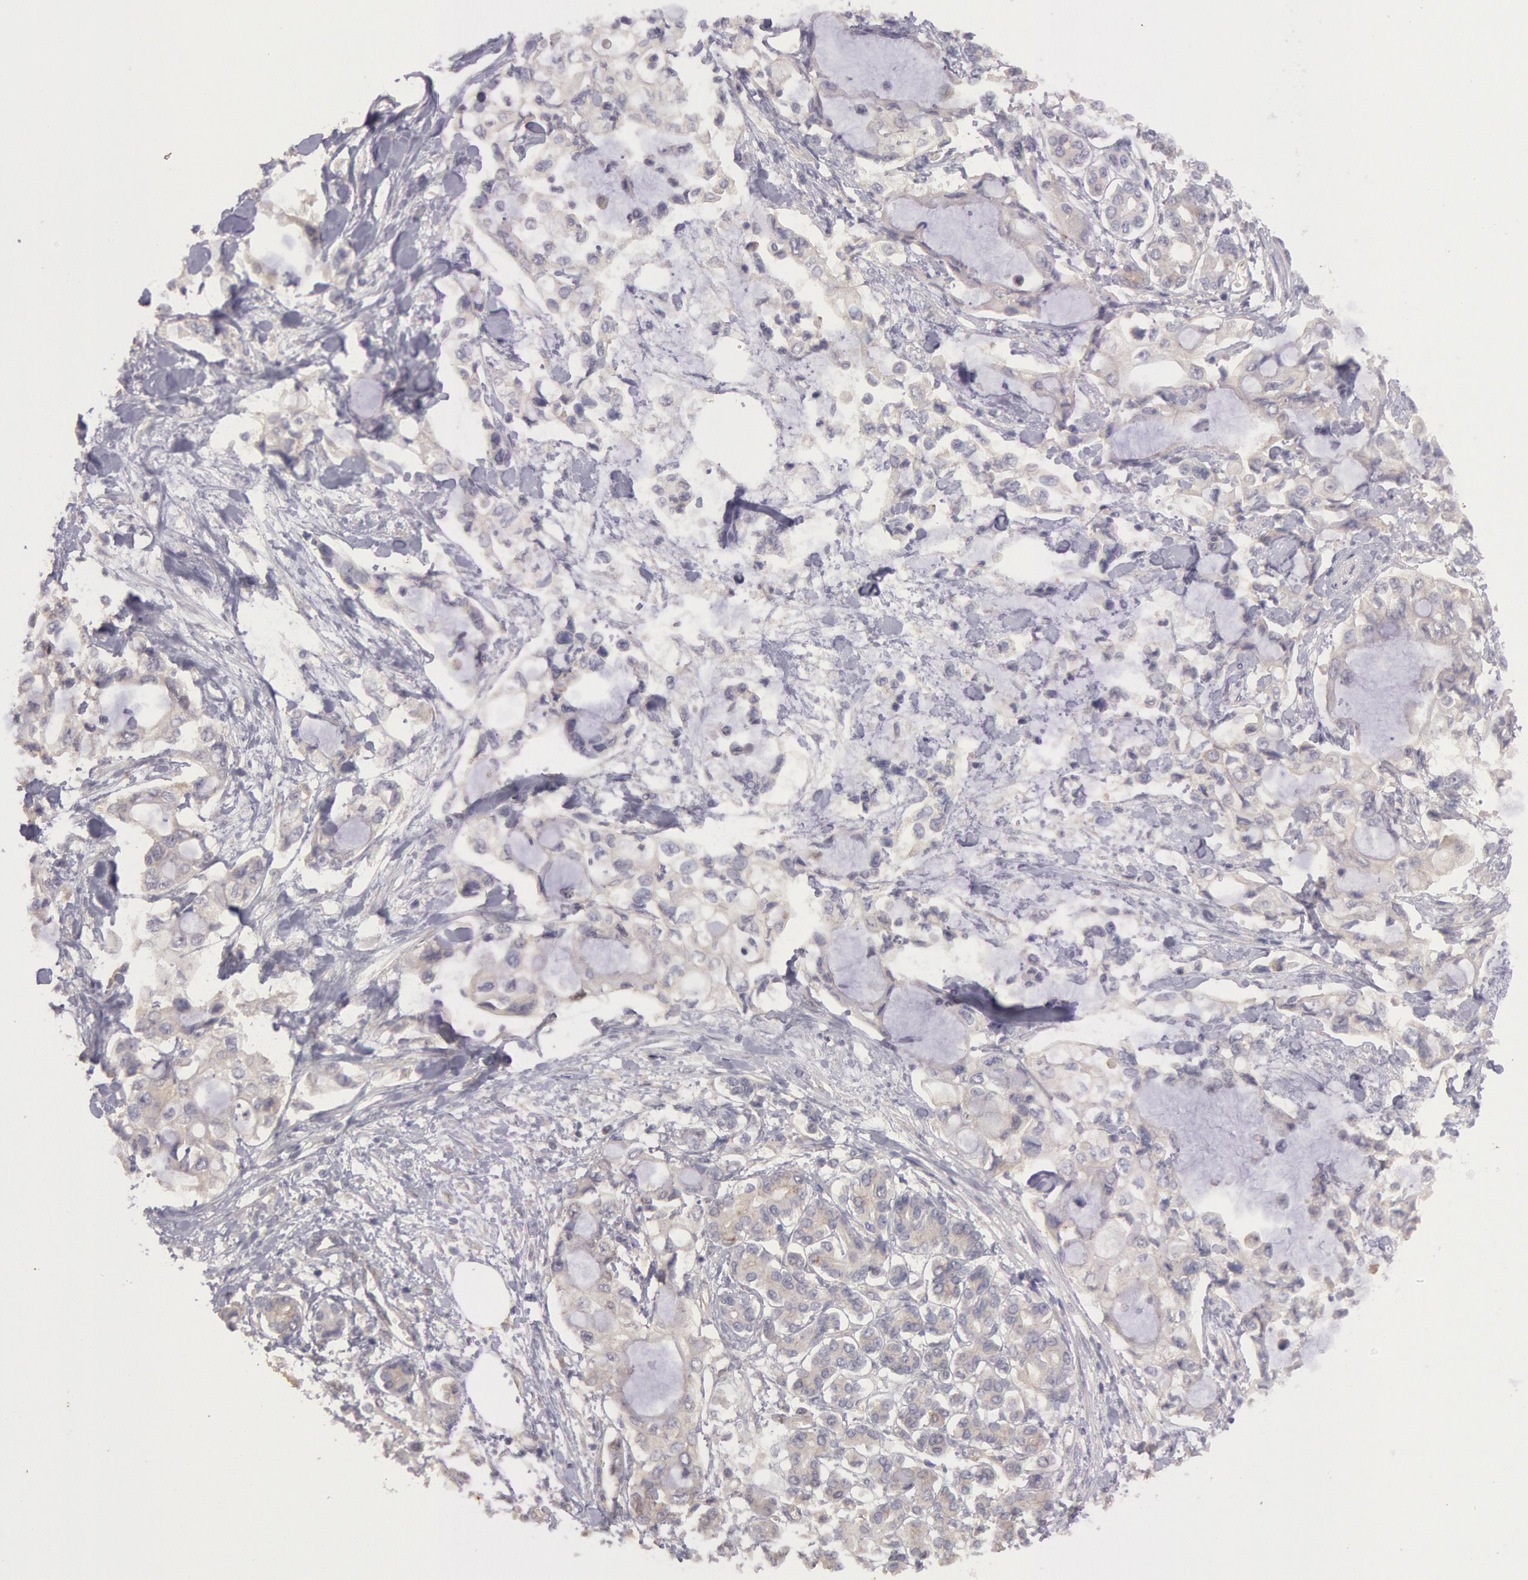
{"staining": {"intensity": "negative", "quantity": "none", "location": "none"}, "tissue": "pancreatic cancer", "cell_type": "Tumor cells", "image_type": "cancer", "snomed": [{"axis": "morphology", "description": "Adenocarcinoma, NOS"}, {"axis": "topography", "description": "Pancreas"}], "caption": "Protein analysis of pancreatic adenocarcinoma displays no significant positivity in tumor cells.", "gene": "AMOTL1", "patient": {"sex": "female", "age": 70}}